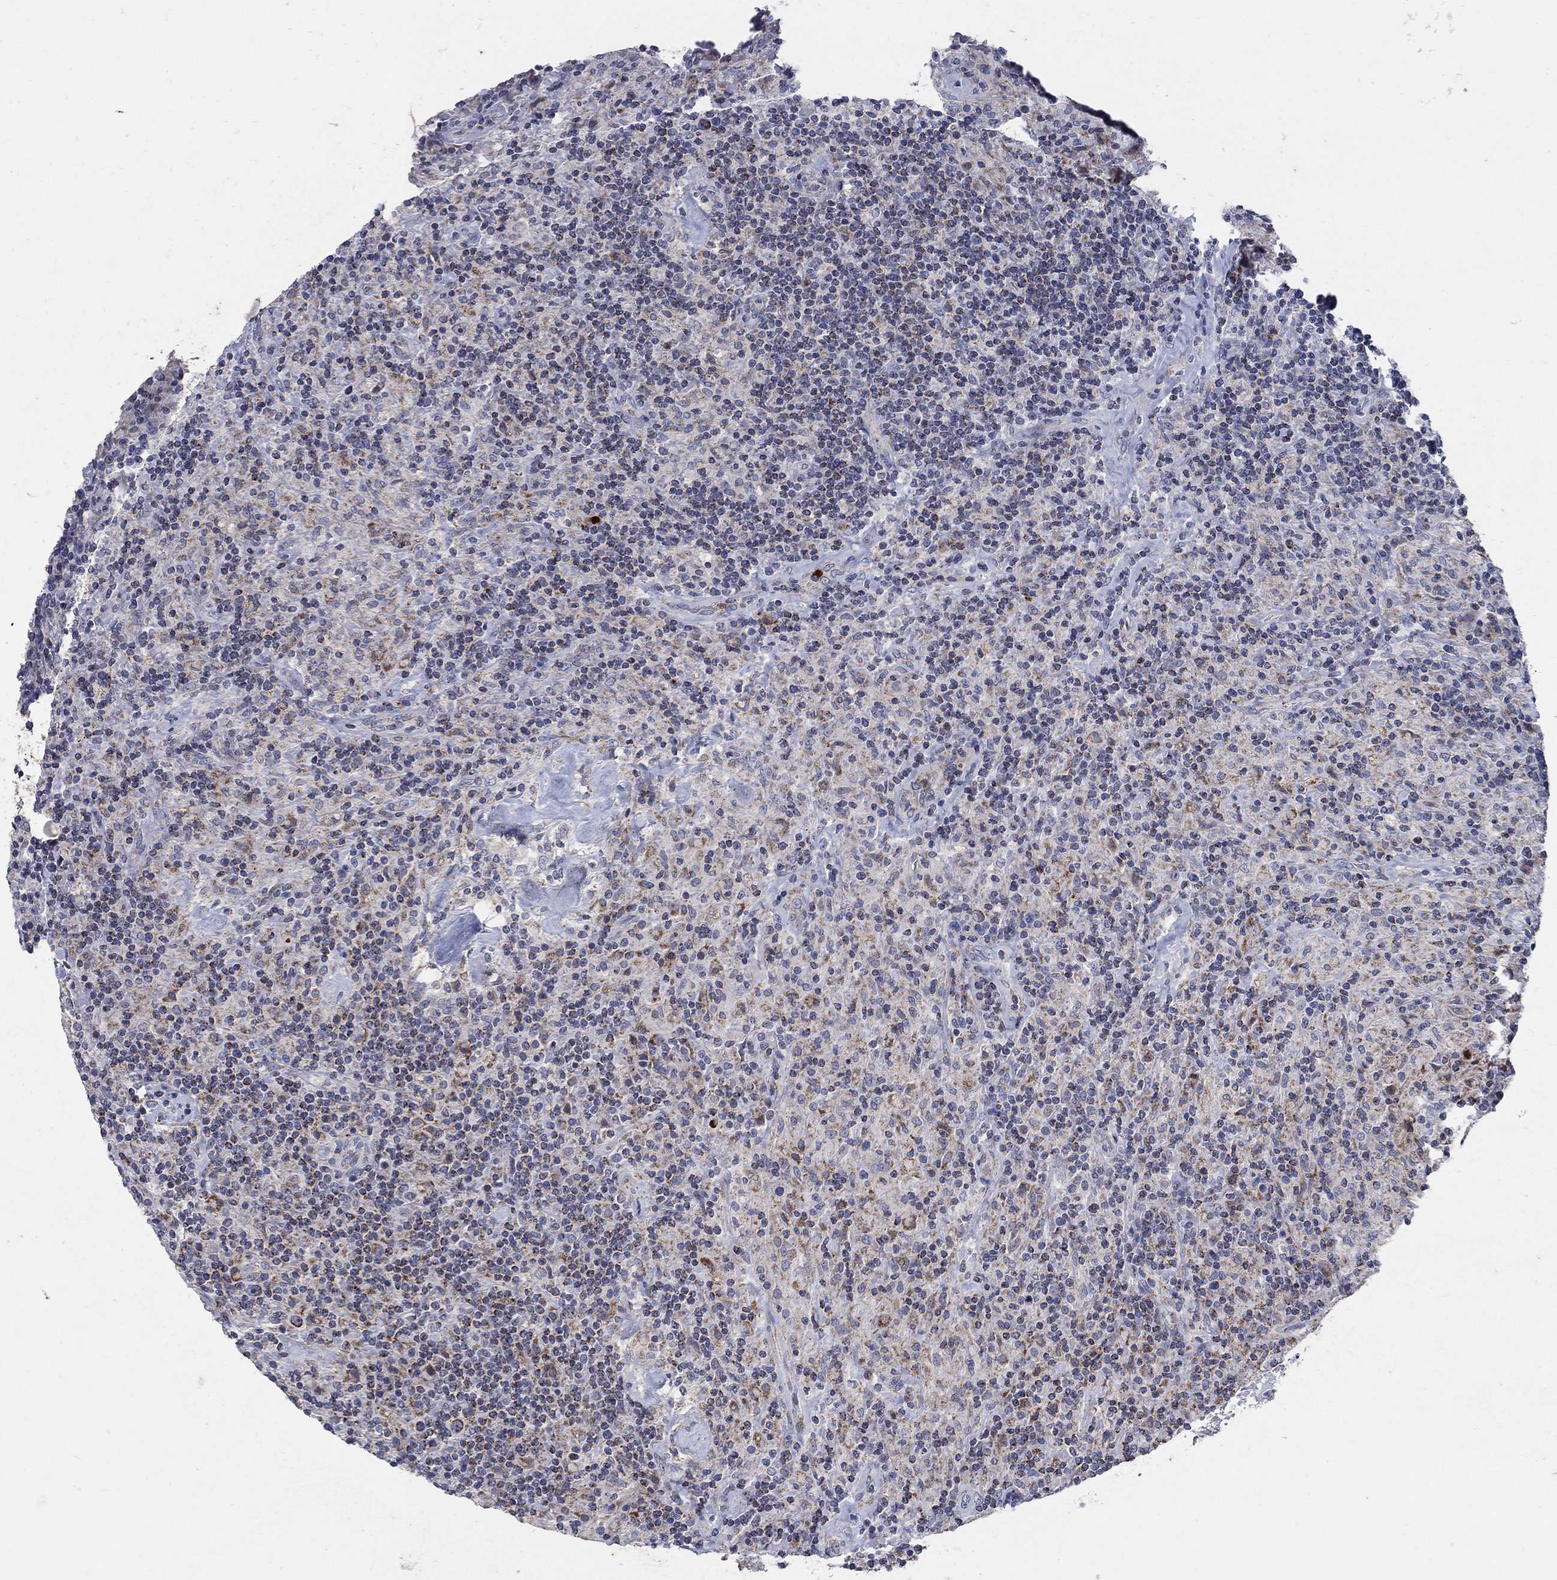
{"staining": {"intensity": "negative", "quantity": "none", "location": "none"}, "tissue": "lymphoma", "cell_type": "Tumor cells", "image_type": "cancer", "snomed": [{"axis": "morphology", "description": "Hodgkin's disease, NOS"}, {"axis": "topography", "description": "Lymph node"}], "caption": "Immunohistochemical staining of human Hodgkin's disease reveals no significant positivity in tumor cells. (DAB immunohistochemistry with hematoxylin counter stain).", "gene": "HMX2", "patient": {"sex": "male", "age": 70}}